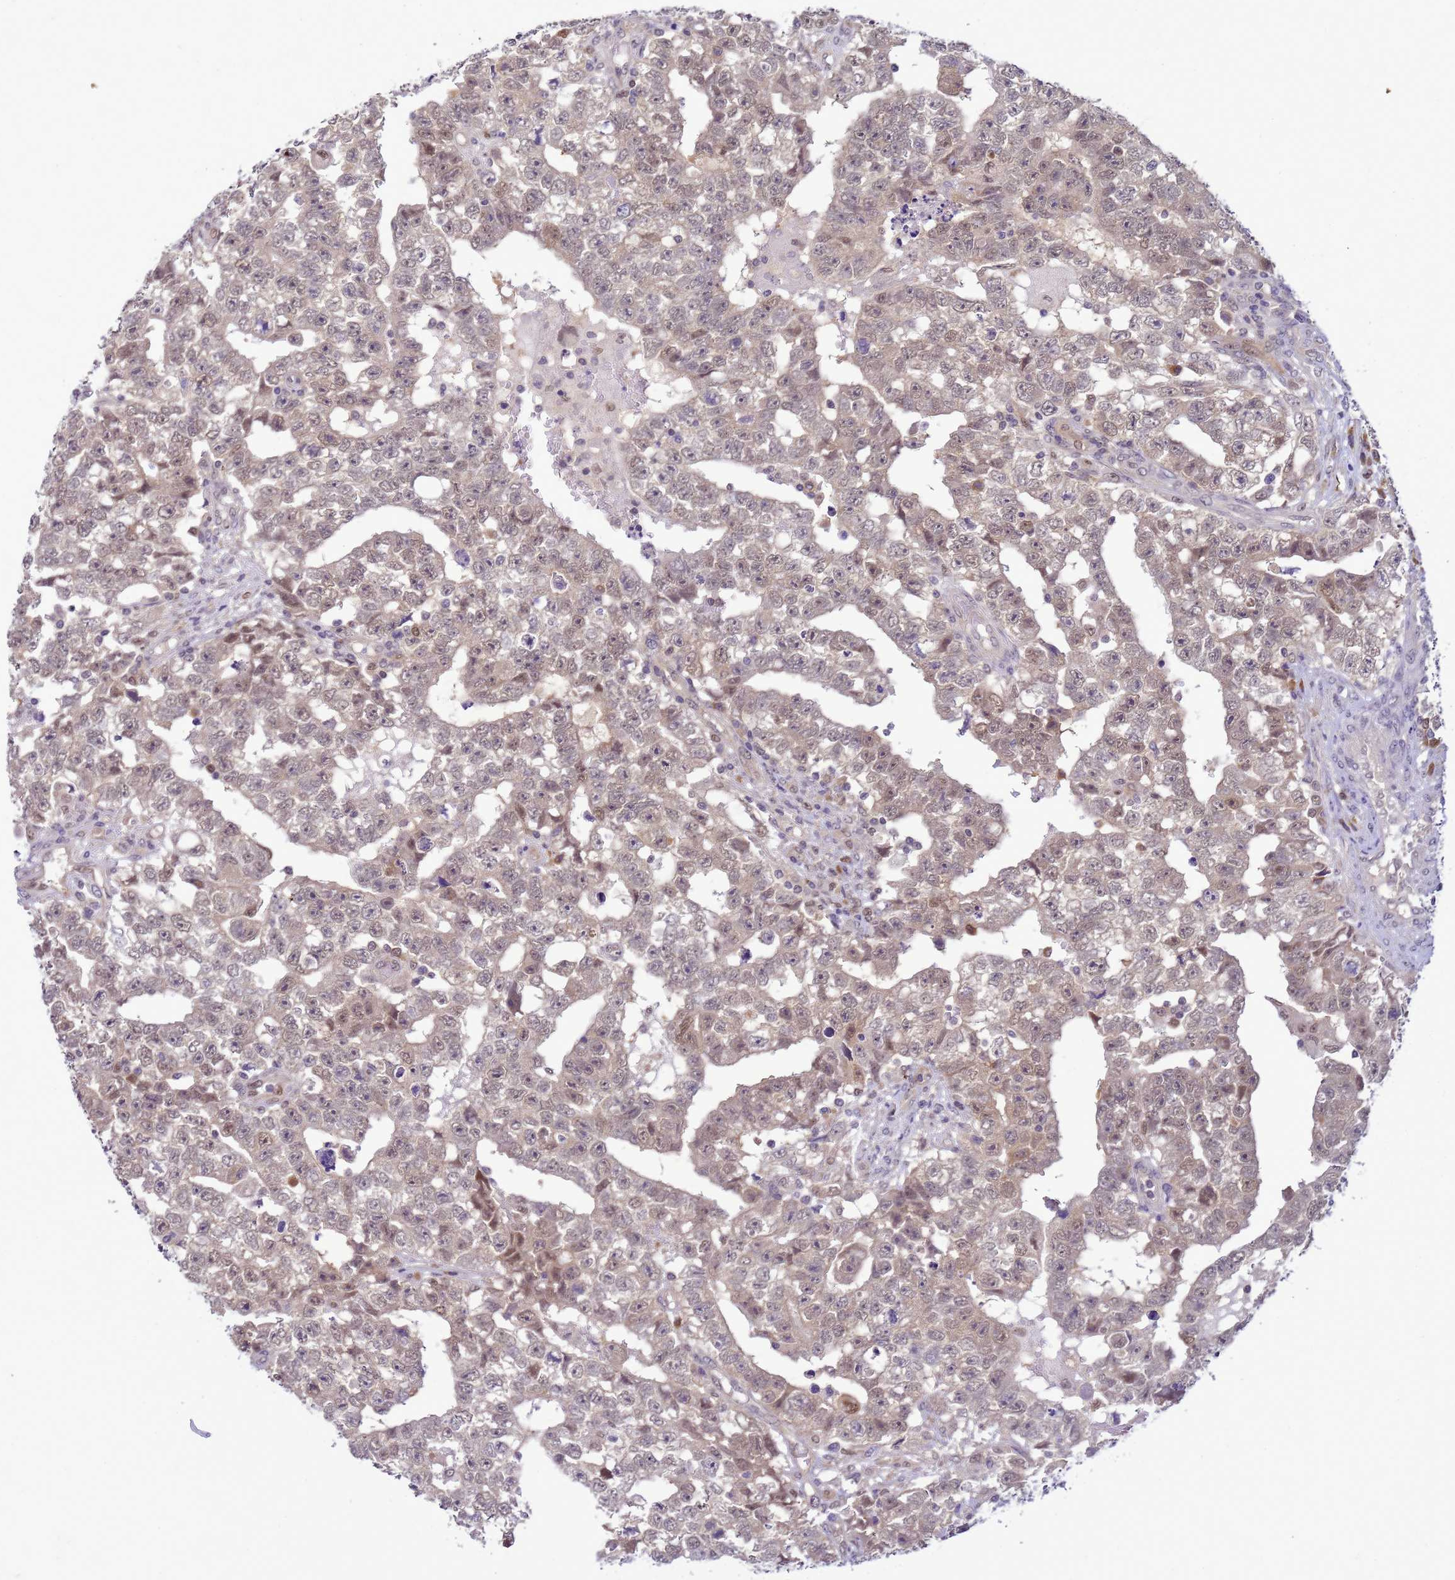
{"staining": {"intensity": "weak", "quantity": "25%-75%", "location": "nuclear"}, "tissue": "testis cancer", "cell_type": "Tumor cells", "image_type": "cancer", "snomed": [{"axis": "morphology", "description": "Carcinoma, Embryonal, NOS"}, {"axis": "topography", "description": "Testis"}], "caption": "Testis embryonal carcinoma stained with a brown dye demonstrates weak nuclear positive expression in approximately 25%-75% of tumor cells.", "gene": "DDI2", "patient": {"sex": "male", "age": 25}}